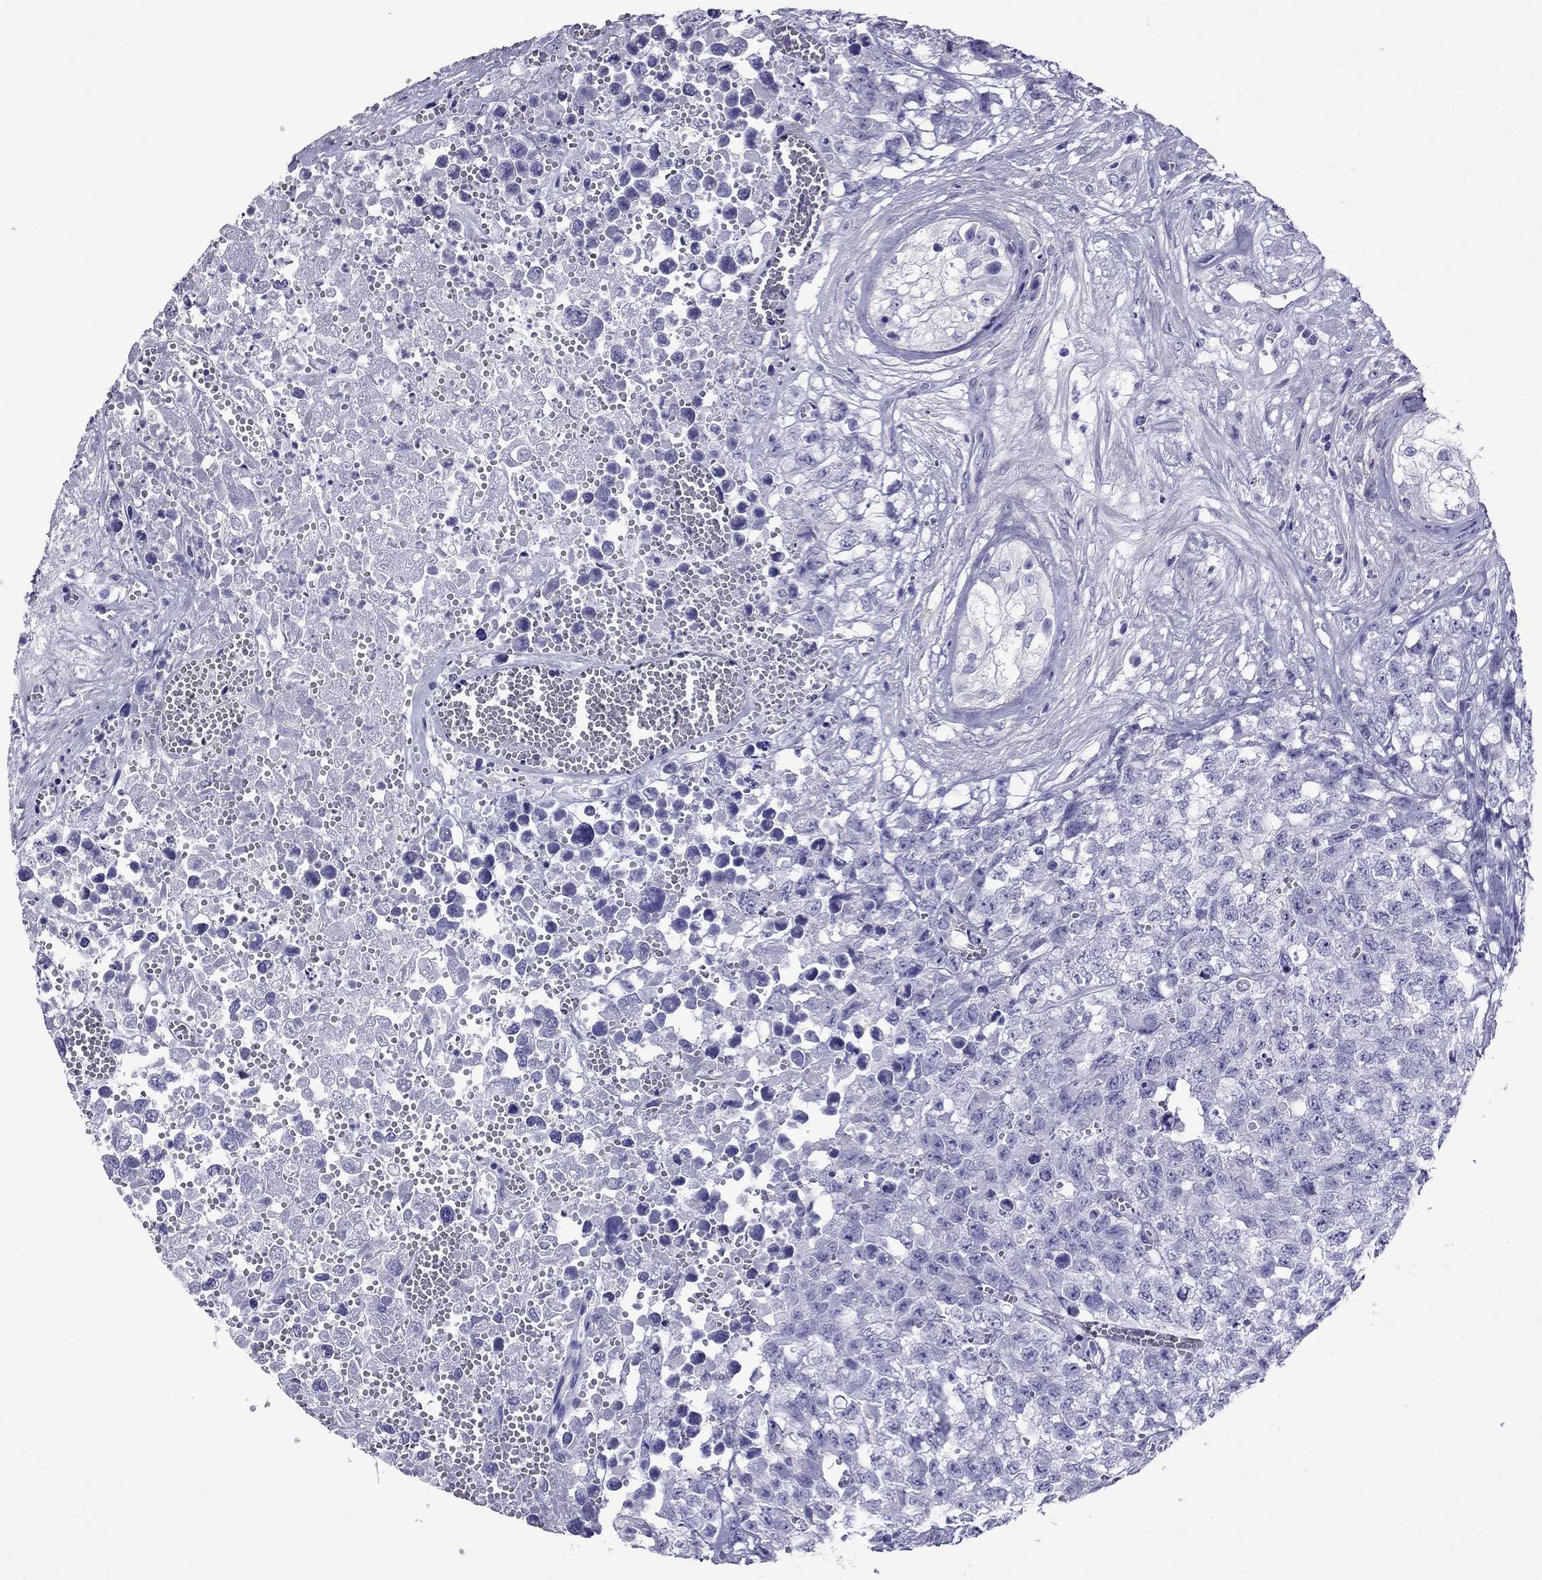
{"staining": {"intensity": "negative", "quantity": "none", "location": "none"}, "tissue": "testis cancer", "cell_type": "Tumor cells", "image_type": "cancer", "snomed": [{"axis": "morphology", "description": "Seminoma, NOS"}, {"axis": "morphology", "description": "Carcinoma, Embryonal, NOS"}, {"axis": "topography", "description": "Testis"}], "caption": "Protein analysis of testis cancer displays no significant staining in tumor cells.", "gene": "ARR3", "patient": {"sex": "male", "age": 22}}